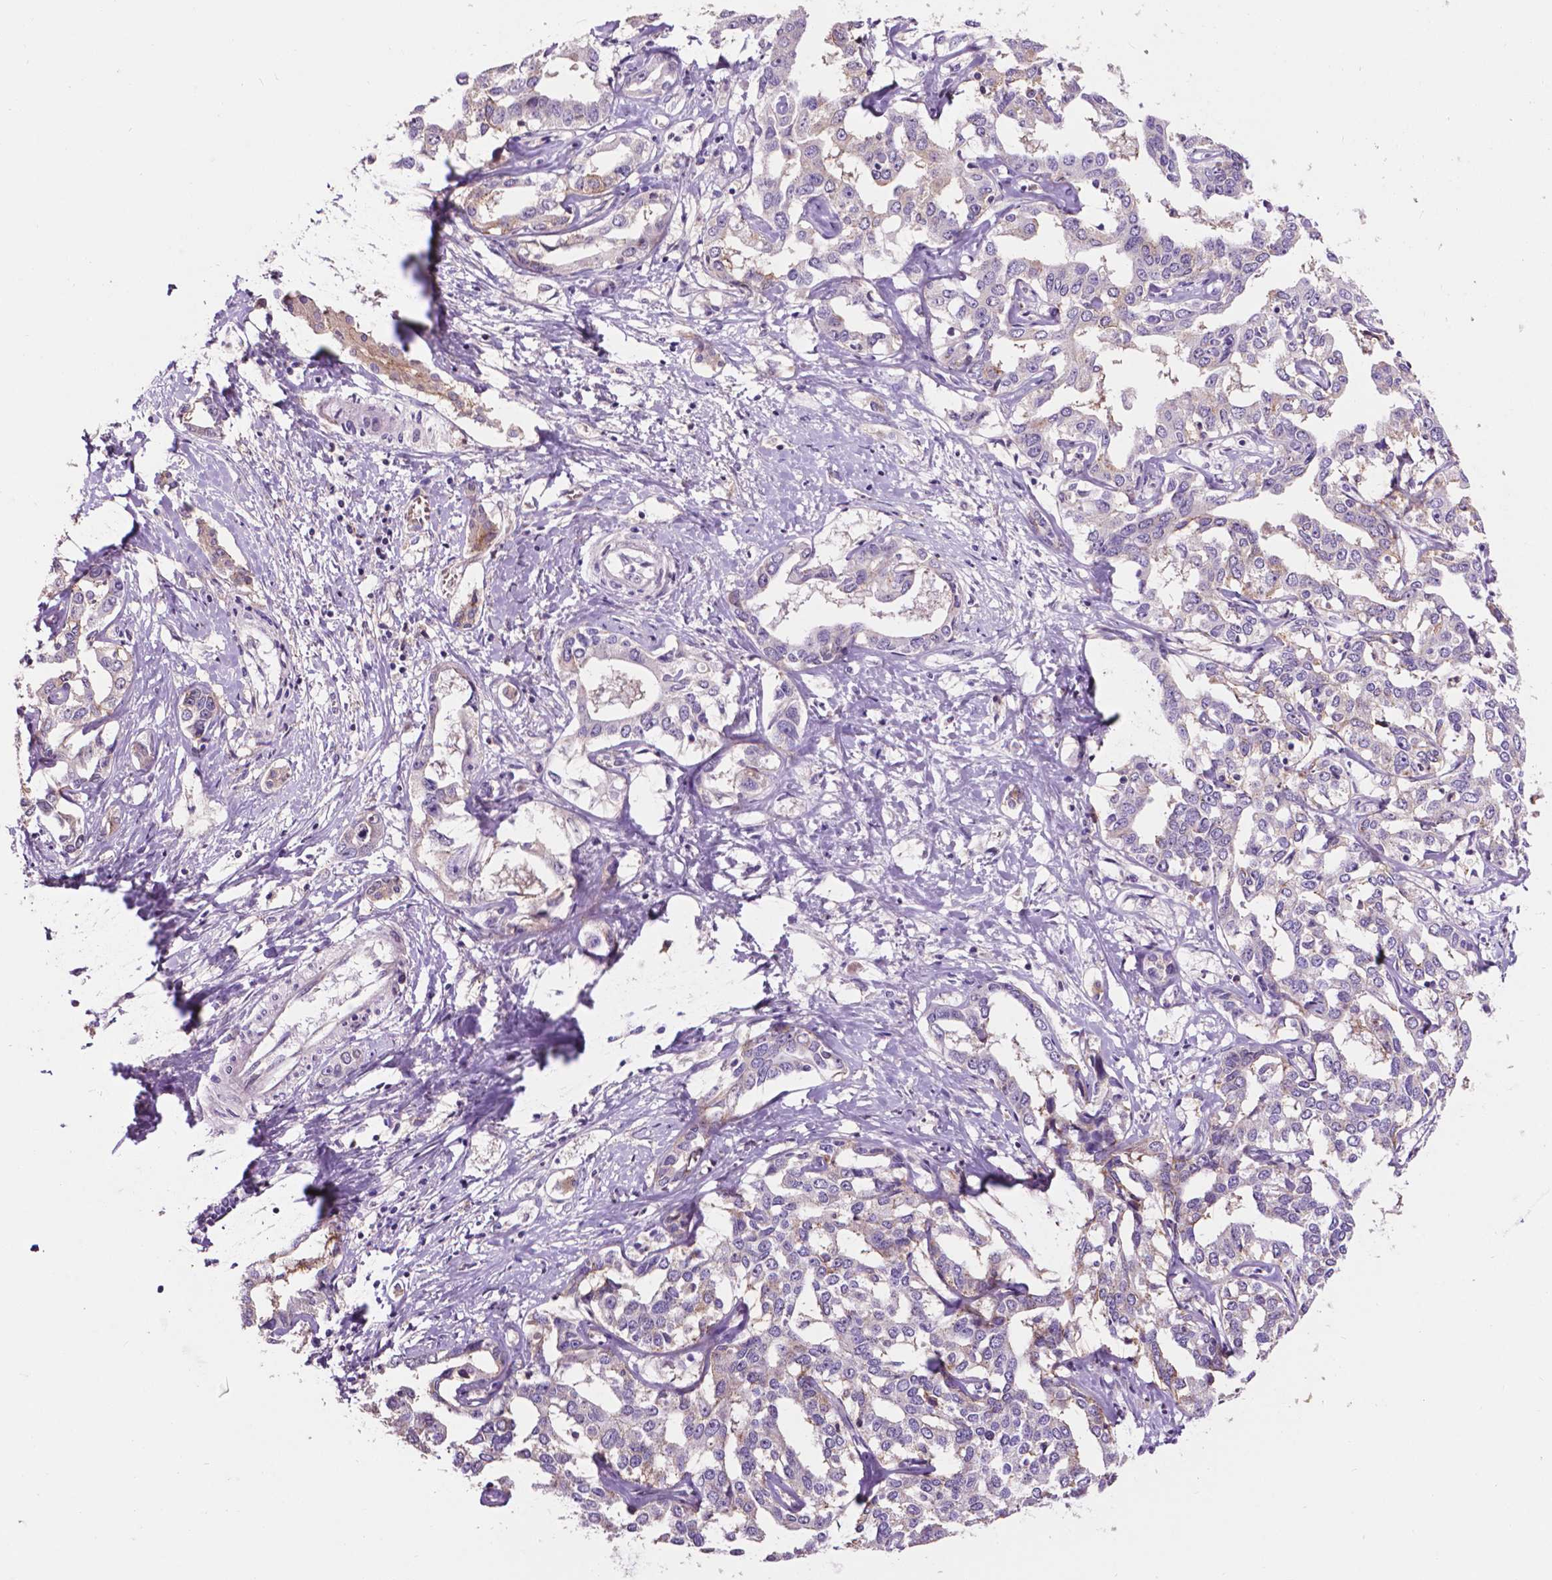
{"staining": {"intensity": "negative", "quantity": "none", "location": "none"}, "tissue": "liver cancer", "cell_type": "Tumor cells", "image_type": "cancer", "snomed": [{"axis": "morphology", "description": "Cholangiocarcinoma"}, {"axis": "topography", "description": "Liver"}], "caption": "DAB (3,3'-diaminobenzidine) immunohistochemical staining of cholangiocarcinoma (liver) displays no significant positivity in tumor cells.", "gene": "PLSCR1", "patient": {"sex": "male", "age": 59}}